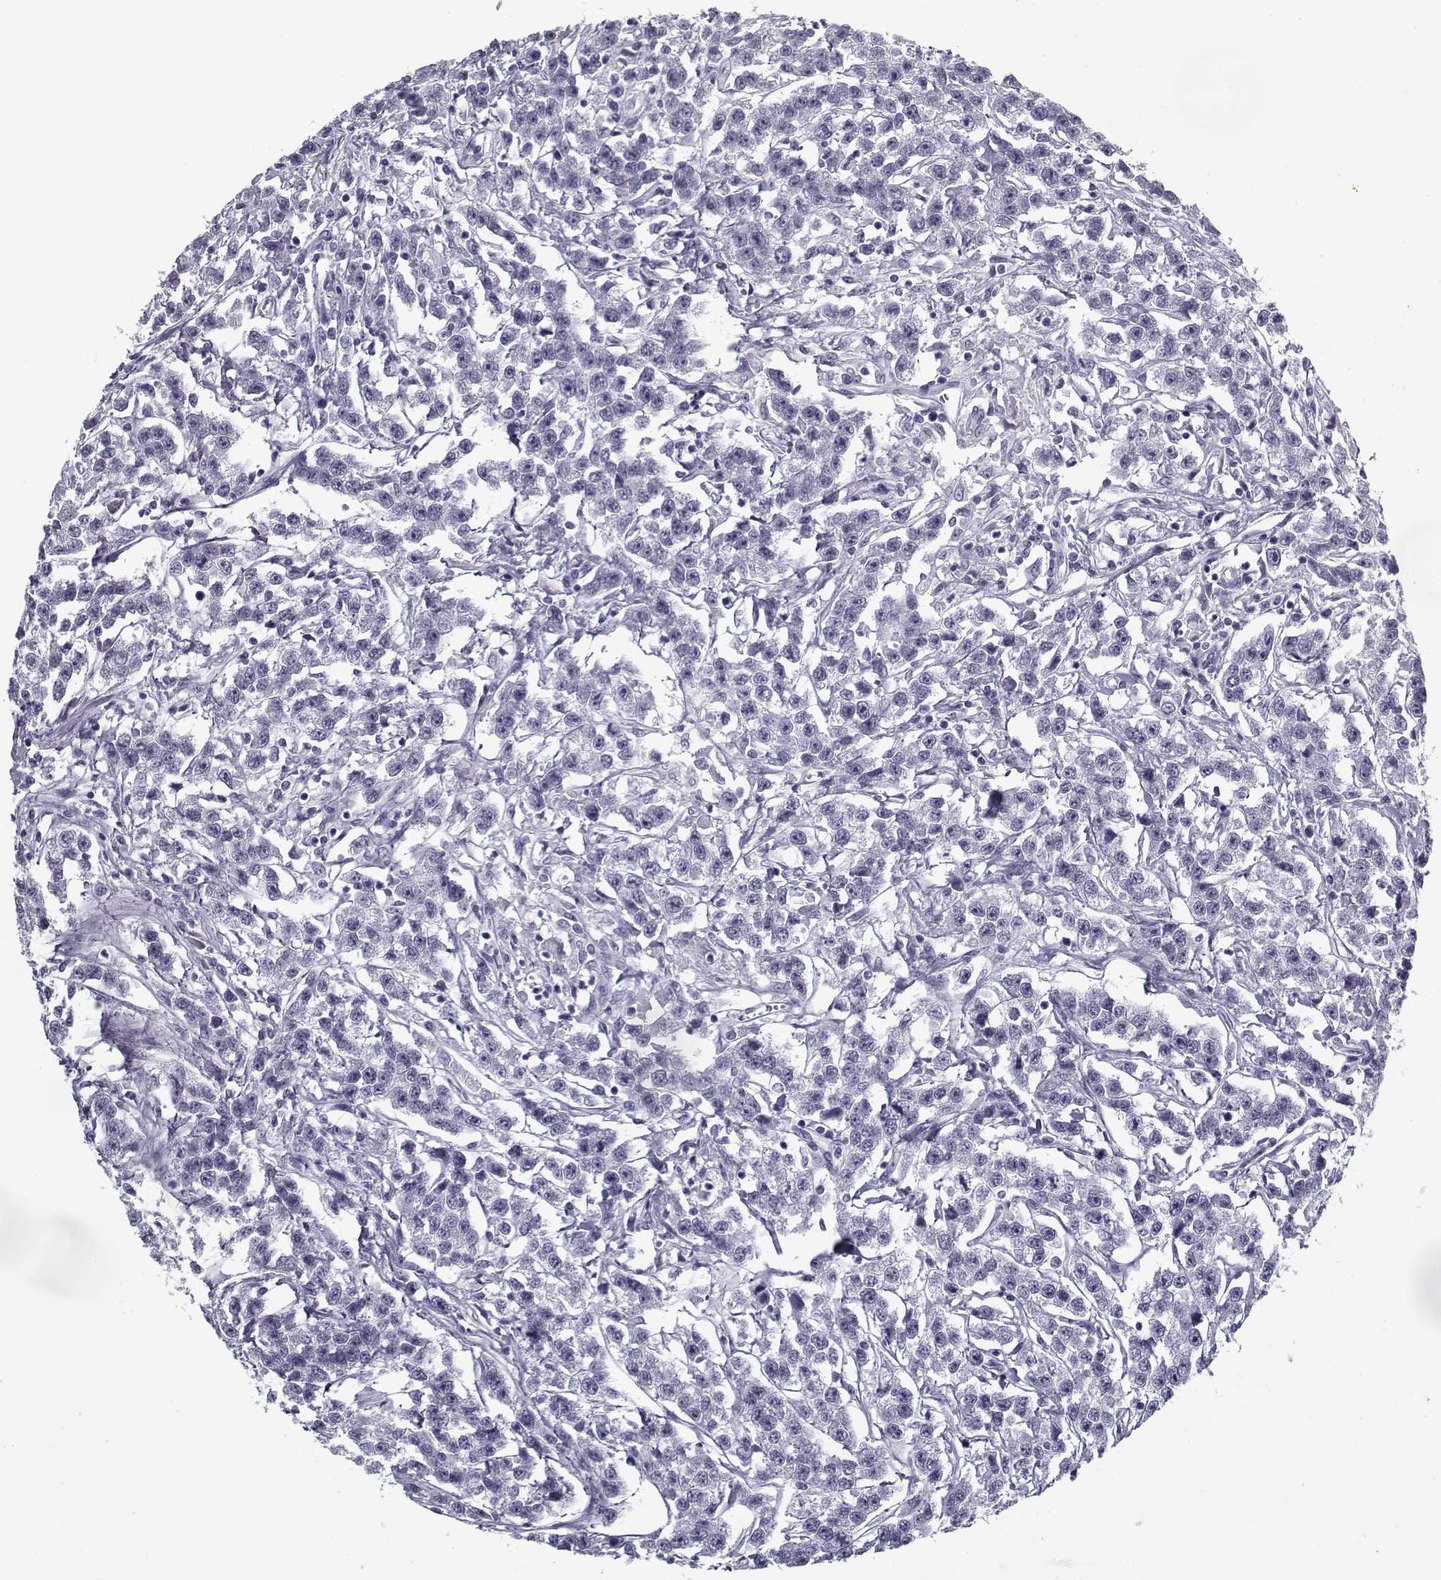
{"staining": {"intensity": "negative", "quantity": "none", "location": "none"}, "tissue": "testis cancer", "cell_type": "Tumor cells", "image_type": "cancer", "snomed": [{"axis": "morphology", "description": "Seminoma, NOS"}, {"axis": "topography", "description": "Testis"}], "caption": "Photomicrograph shows no protein staining in tumor cells of testis seminoma tissue. (DAB (3,3'-diaminobenzidine) IHC with hematoxylin counter stain).", "gene": "RNF32", "patient": {"sex": "male", "age": 59}}